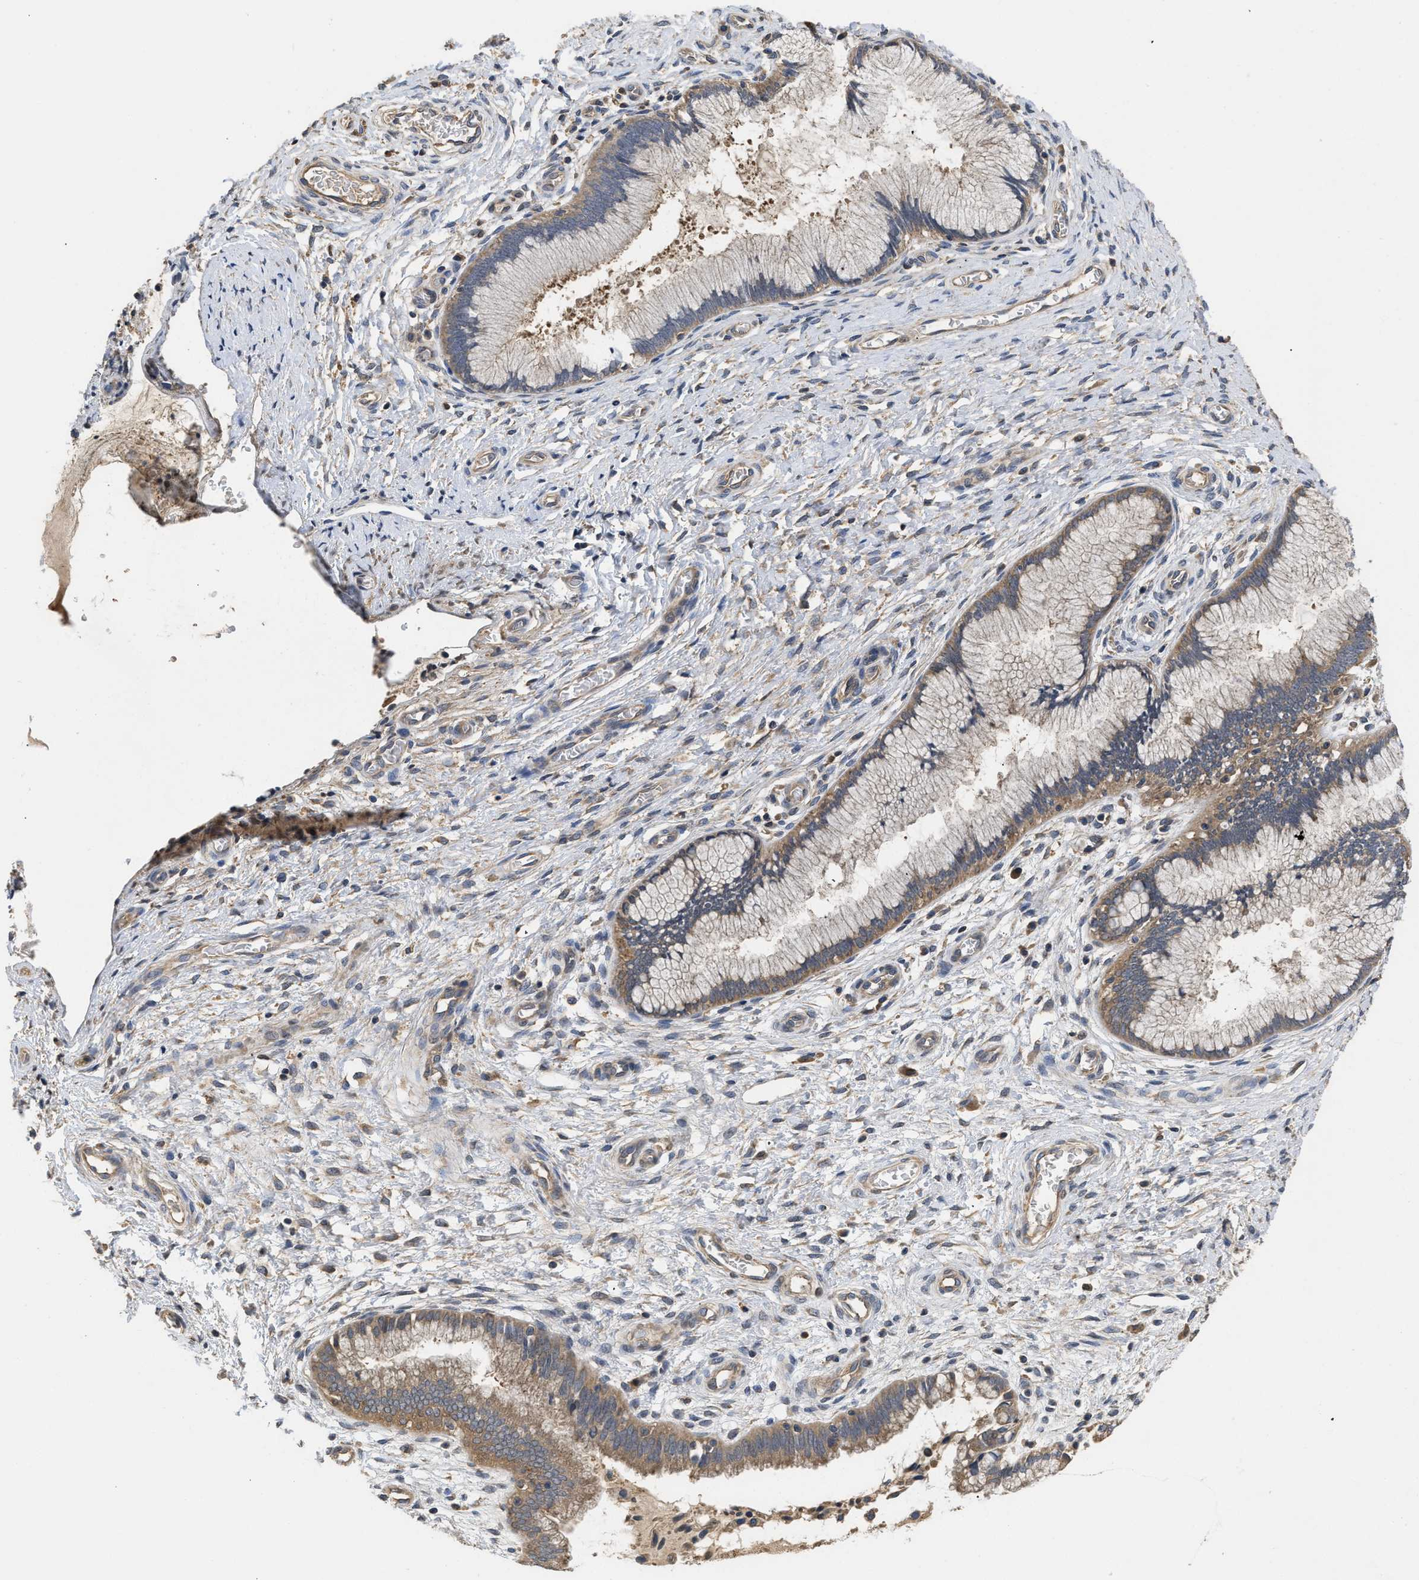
{"staining": {"intensity": "moderate", "quantity": "25%-75%", "location": "cytoplasmic/membranous"}, "tissue": "cervix", "cell_type": "Glandular cells", "image_type": "normal", "snomed": [{"axis": "morphology", "description": "Normal tissue, NOS"}, {"axis": "topography", "description": "Cervix"}], "caption": "This is a photomicrograph of immunohistochemistry (IHC) staining of unremarkable cervix, which shows moderate expression in the cytoplasmic/membranous of glandular cells.", "gene": "RNF216", "patient": {"sex": "female", "age": 55}}